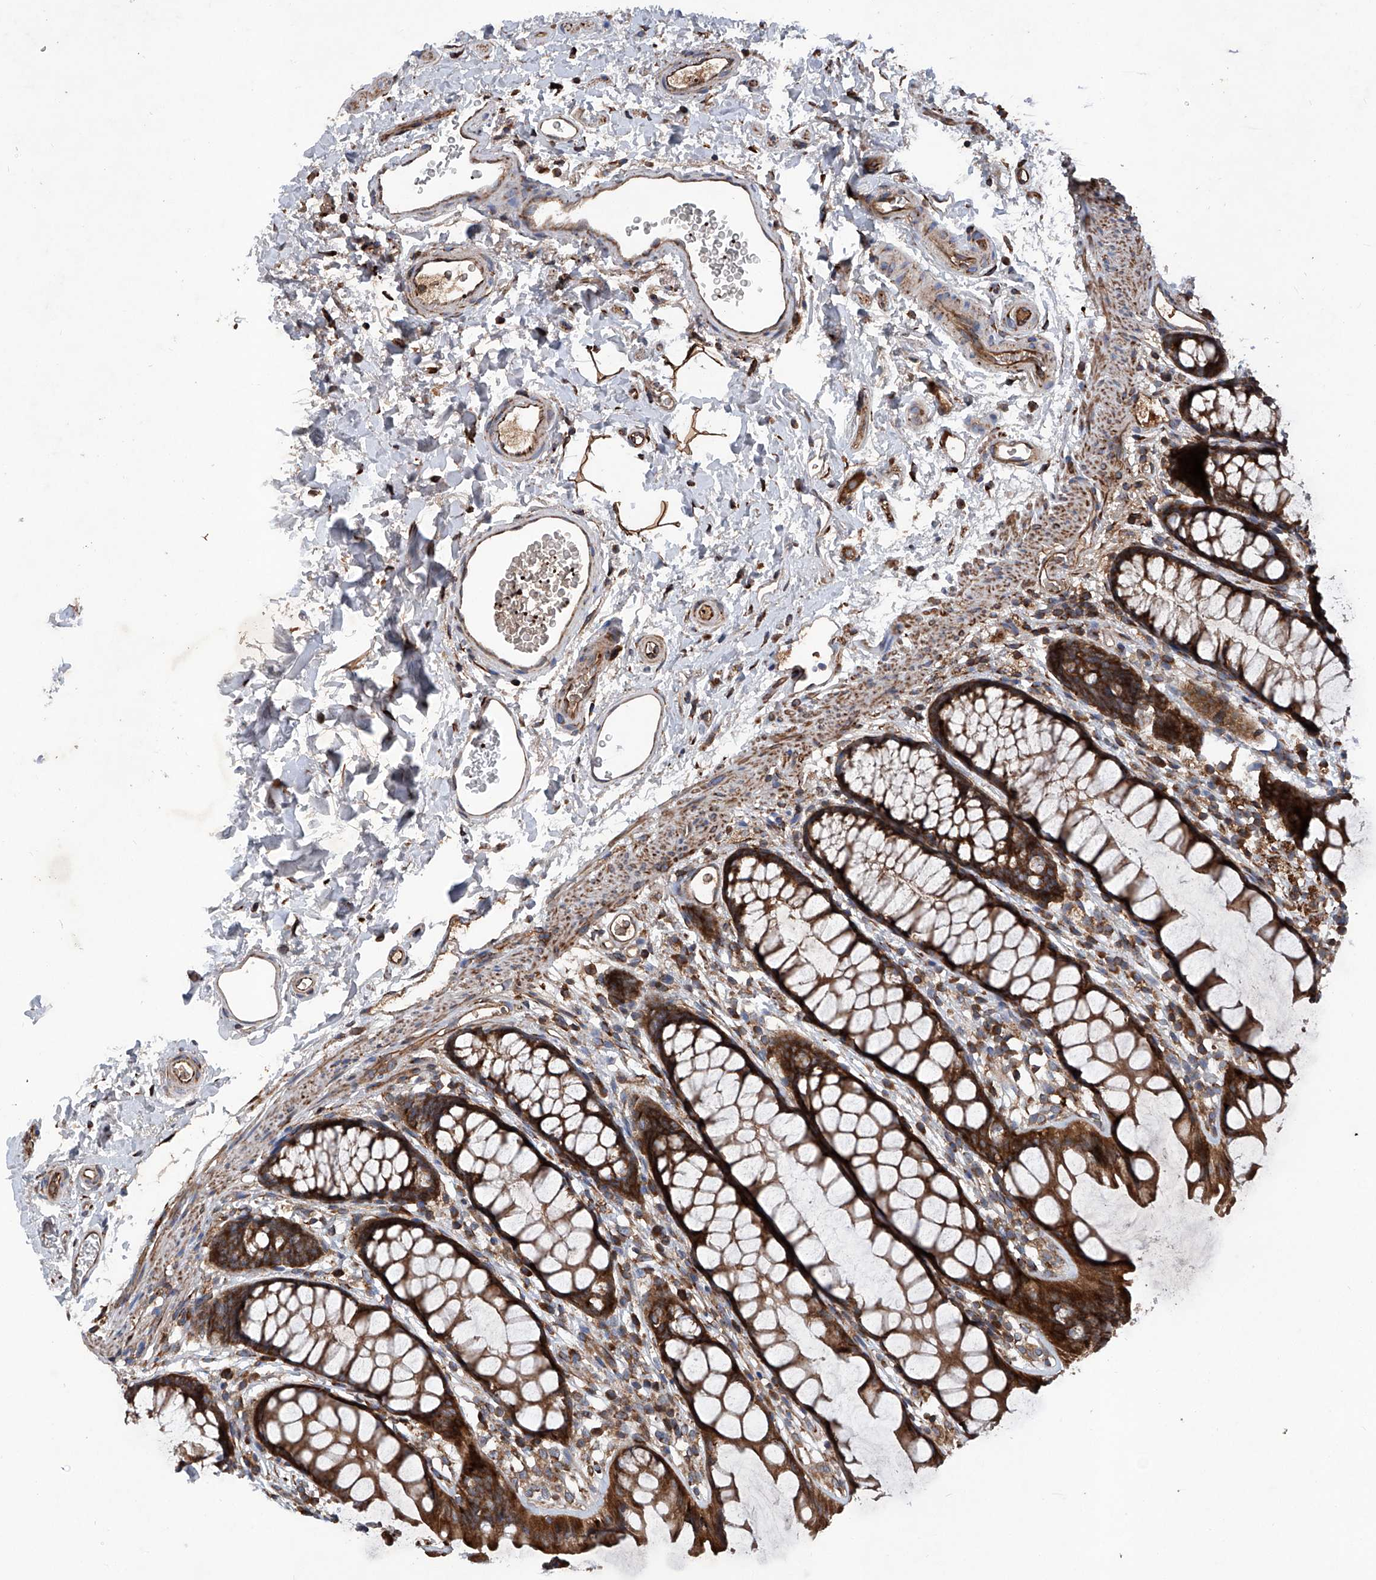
{"staining": {"intensity": "strong", "quantity": ">75%", "location": "cytoplasmic/membranous"}, "tissue": "rectum", "cell_type": "Glandular cells", "image_type": "normal", "snomed": [{"axis": "morphology", "description": "Normal tissue, NOS"}, {"axis": "topography", "description": "Rectum"}], "caption": "Strong cytoplasmic/membranous staining for a protein is seen in approximately >75% of glandular cells of normal rectum using immunohistochemistry (IHC).", "gene": "ASCC3", "patient": {"sex": "female", "age": 65}}